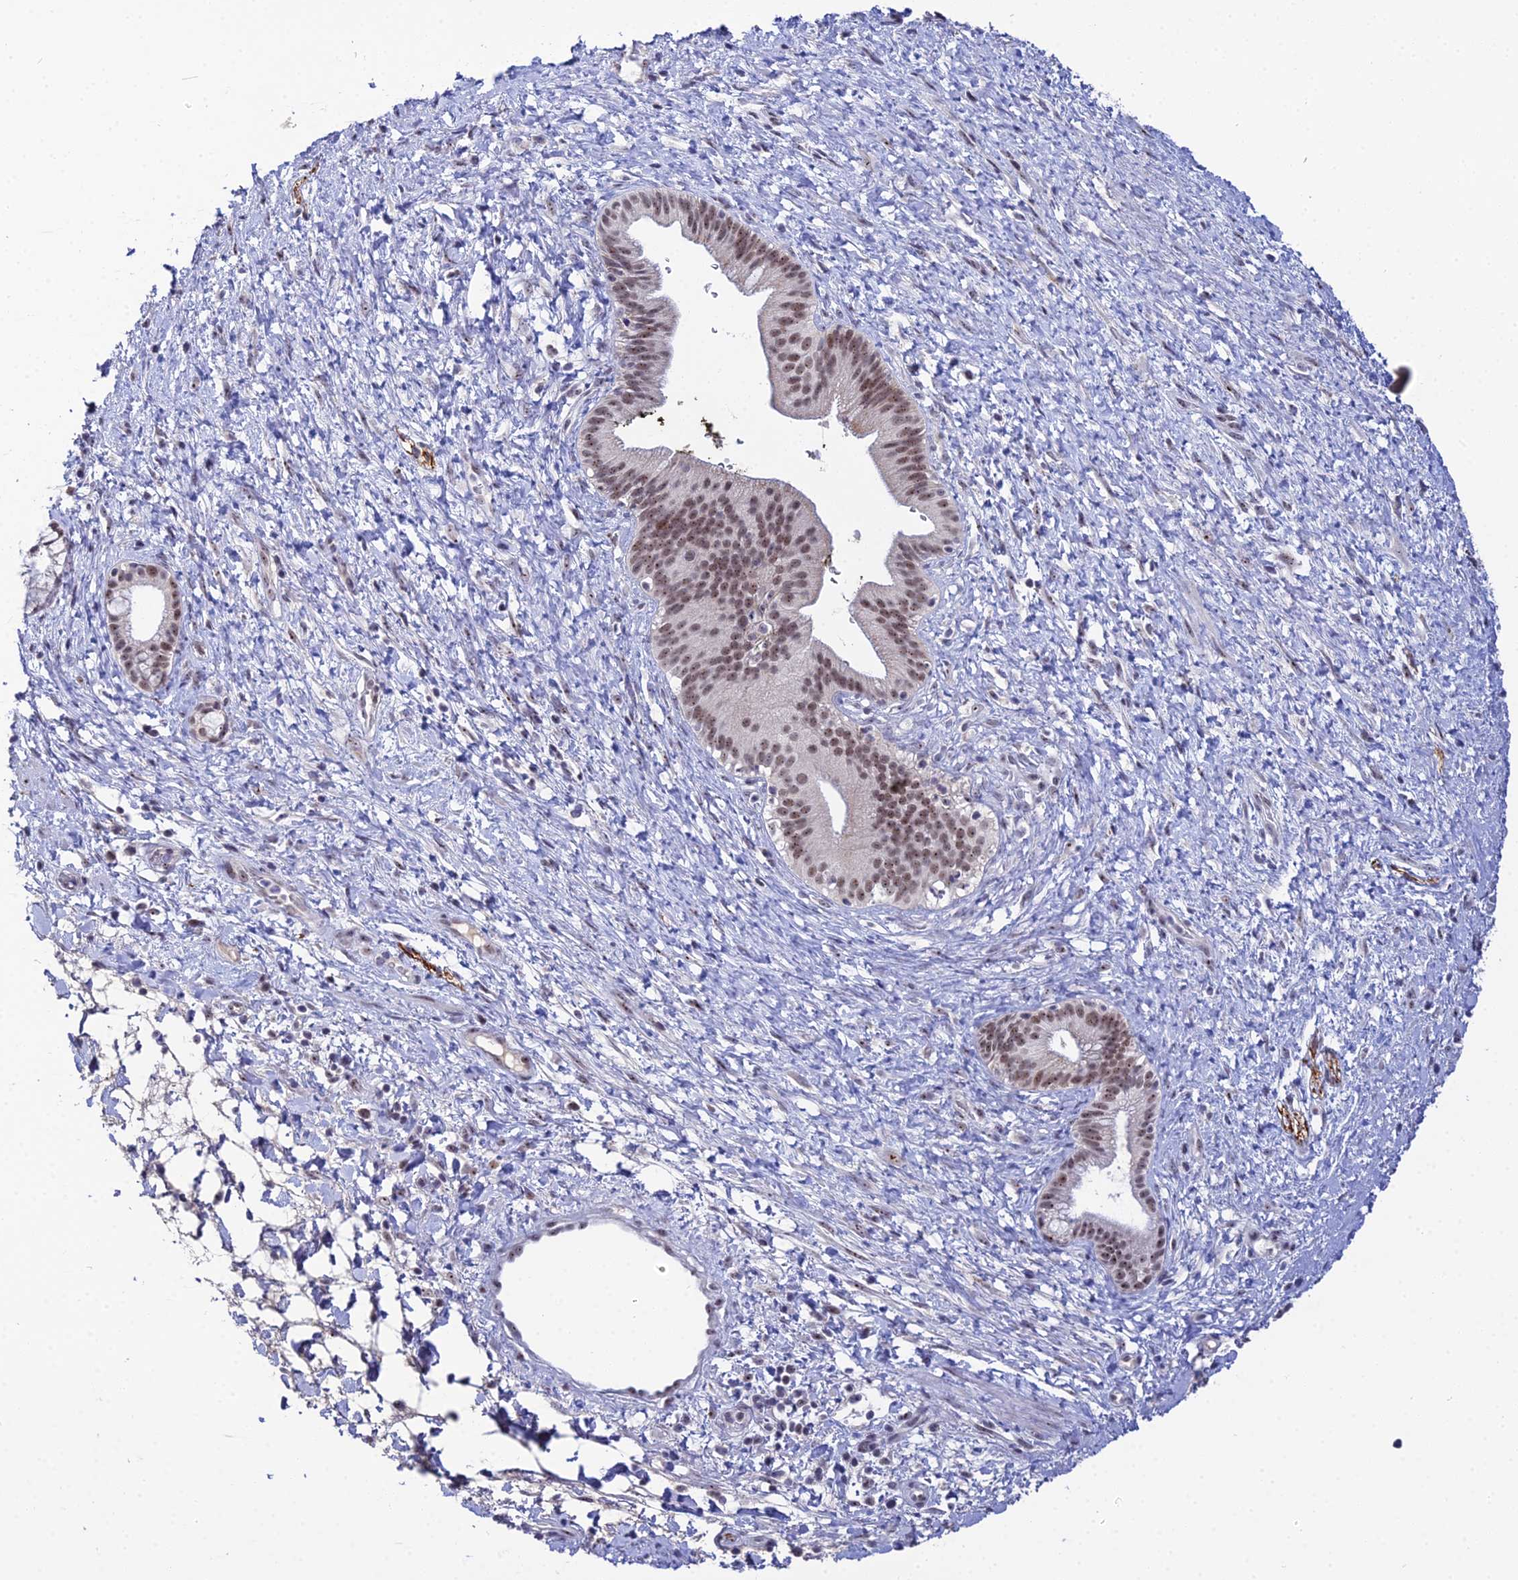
{"staining": {"intensity": "moderate", "quantity": ">75%", "location": "nuclear"}, "tissue": "pancreatic cancer", "cell_type": "Tumor cells", "image_type": "cancer", "snomed": [{"axis": "morphology", "description": "Adenocarcinoma, NOS"}, {"axis": "topography", "description": "Pancreas"}], "caption": "Immunohistochemistry micrograph of adenocarcinoma (pancreatic) stained for a protein (brown), which displays medium levels of moderate nuclear expression in approximately >75% of tumor cells.", "gene": "PLPP4", "patient": {"sex": "male", "age": 68}}